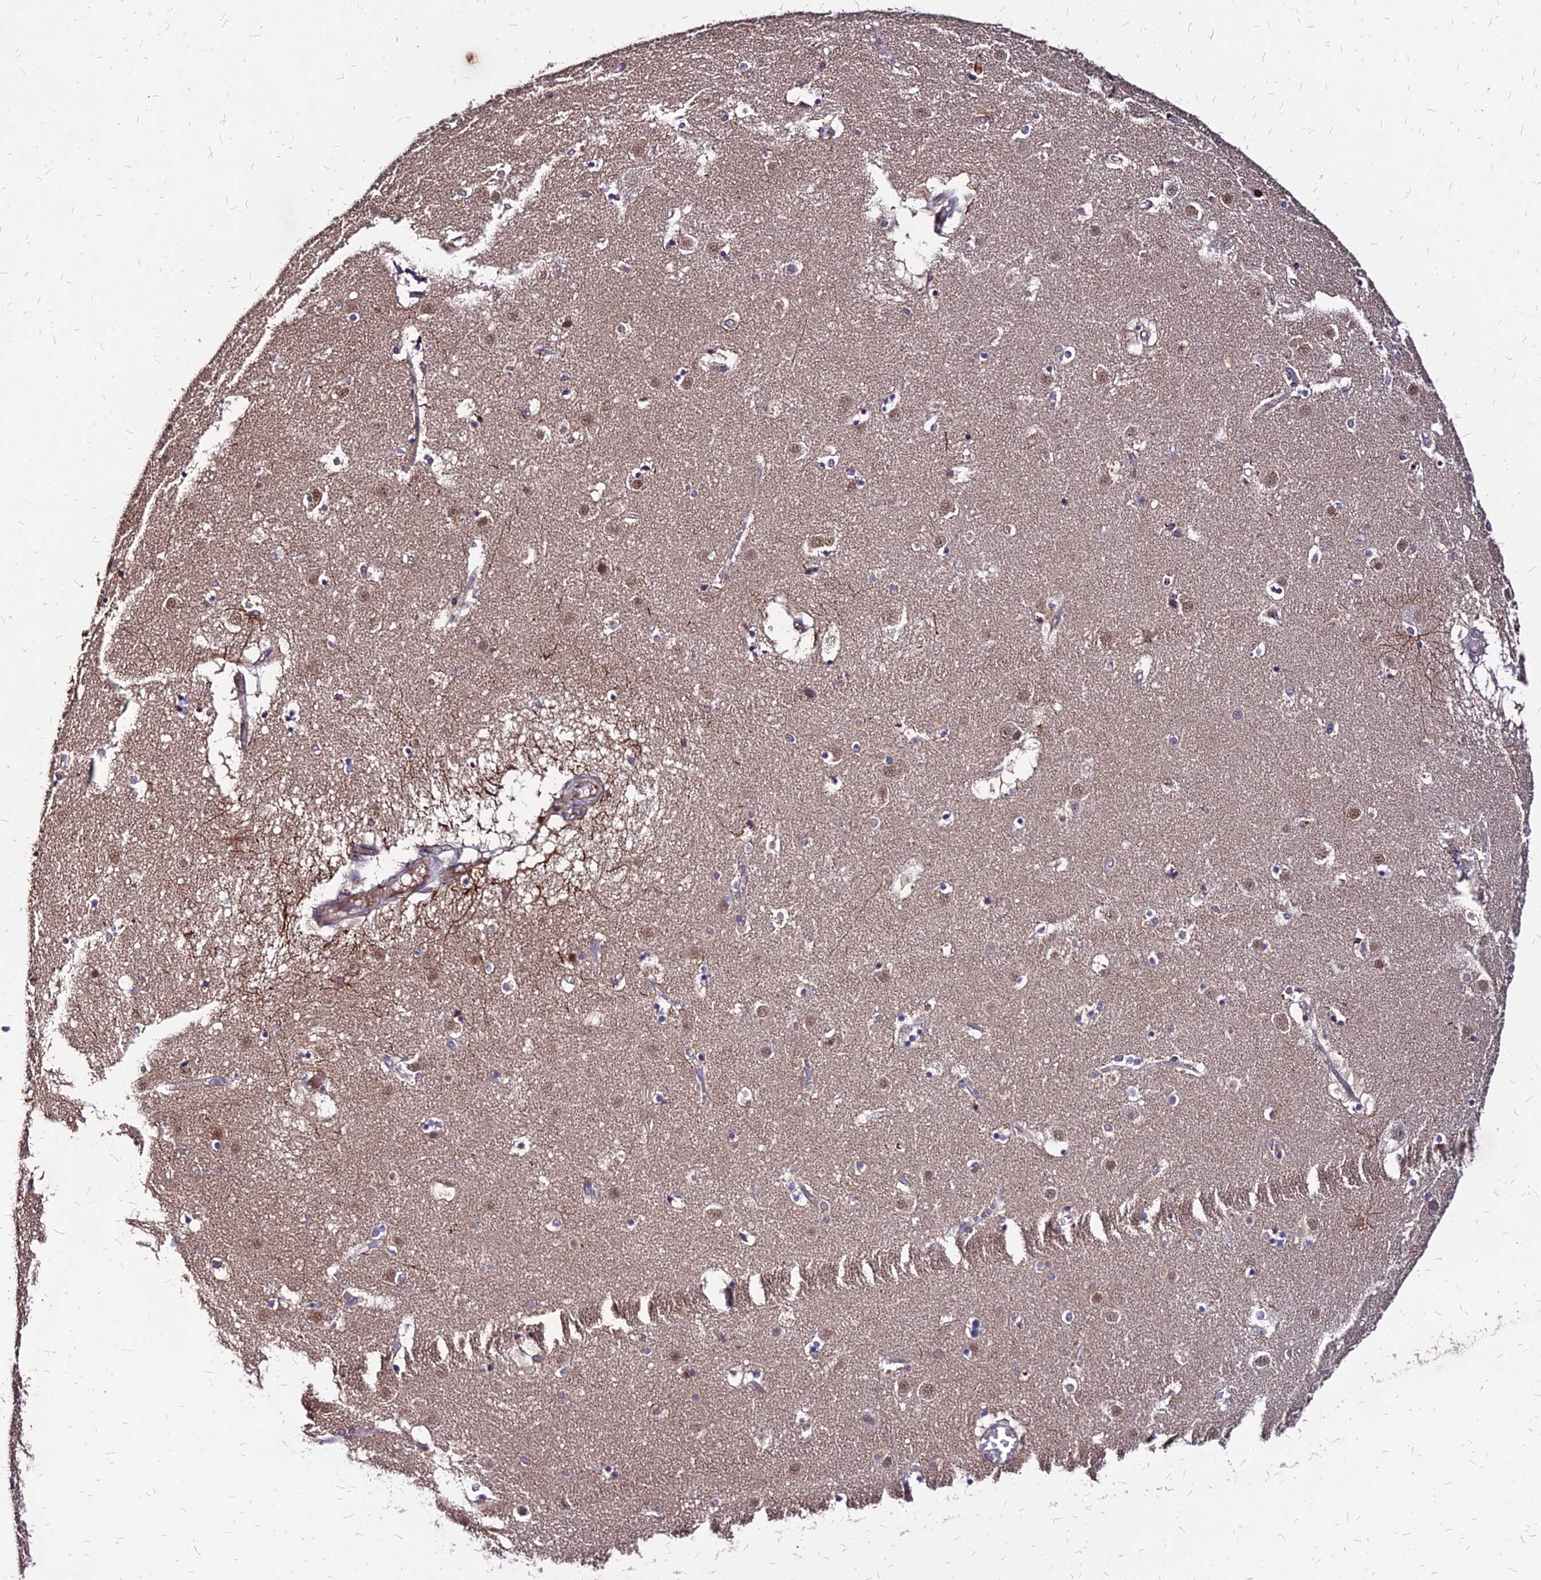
{"staining": {"intensity": "negative", "quantity": "none", "location": "none"}, "tissue": "caudate", "cell_type": "Glial cells", "image_type": "normal", "snomed": [{"axis": "morphology", "description": "Normal tissue, NOS"}, {"axis": "topography", "description": "Lateral ventricle wall"}], "caption": "High magnification brightfield microscopy of unremarkable caudate stained with DAB (brown) and counterstained with hematoxylin (blue): glial cells show no significant positivity. (Brightfield microscopy of DAB (3,3'-diaminobenzidine) IHC at high magnification).", "gene": "APBA3", "patient": {"sex": "male", "age": 70}}